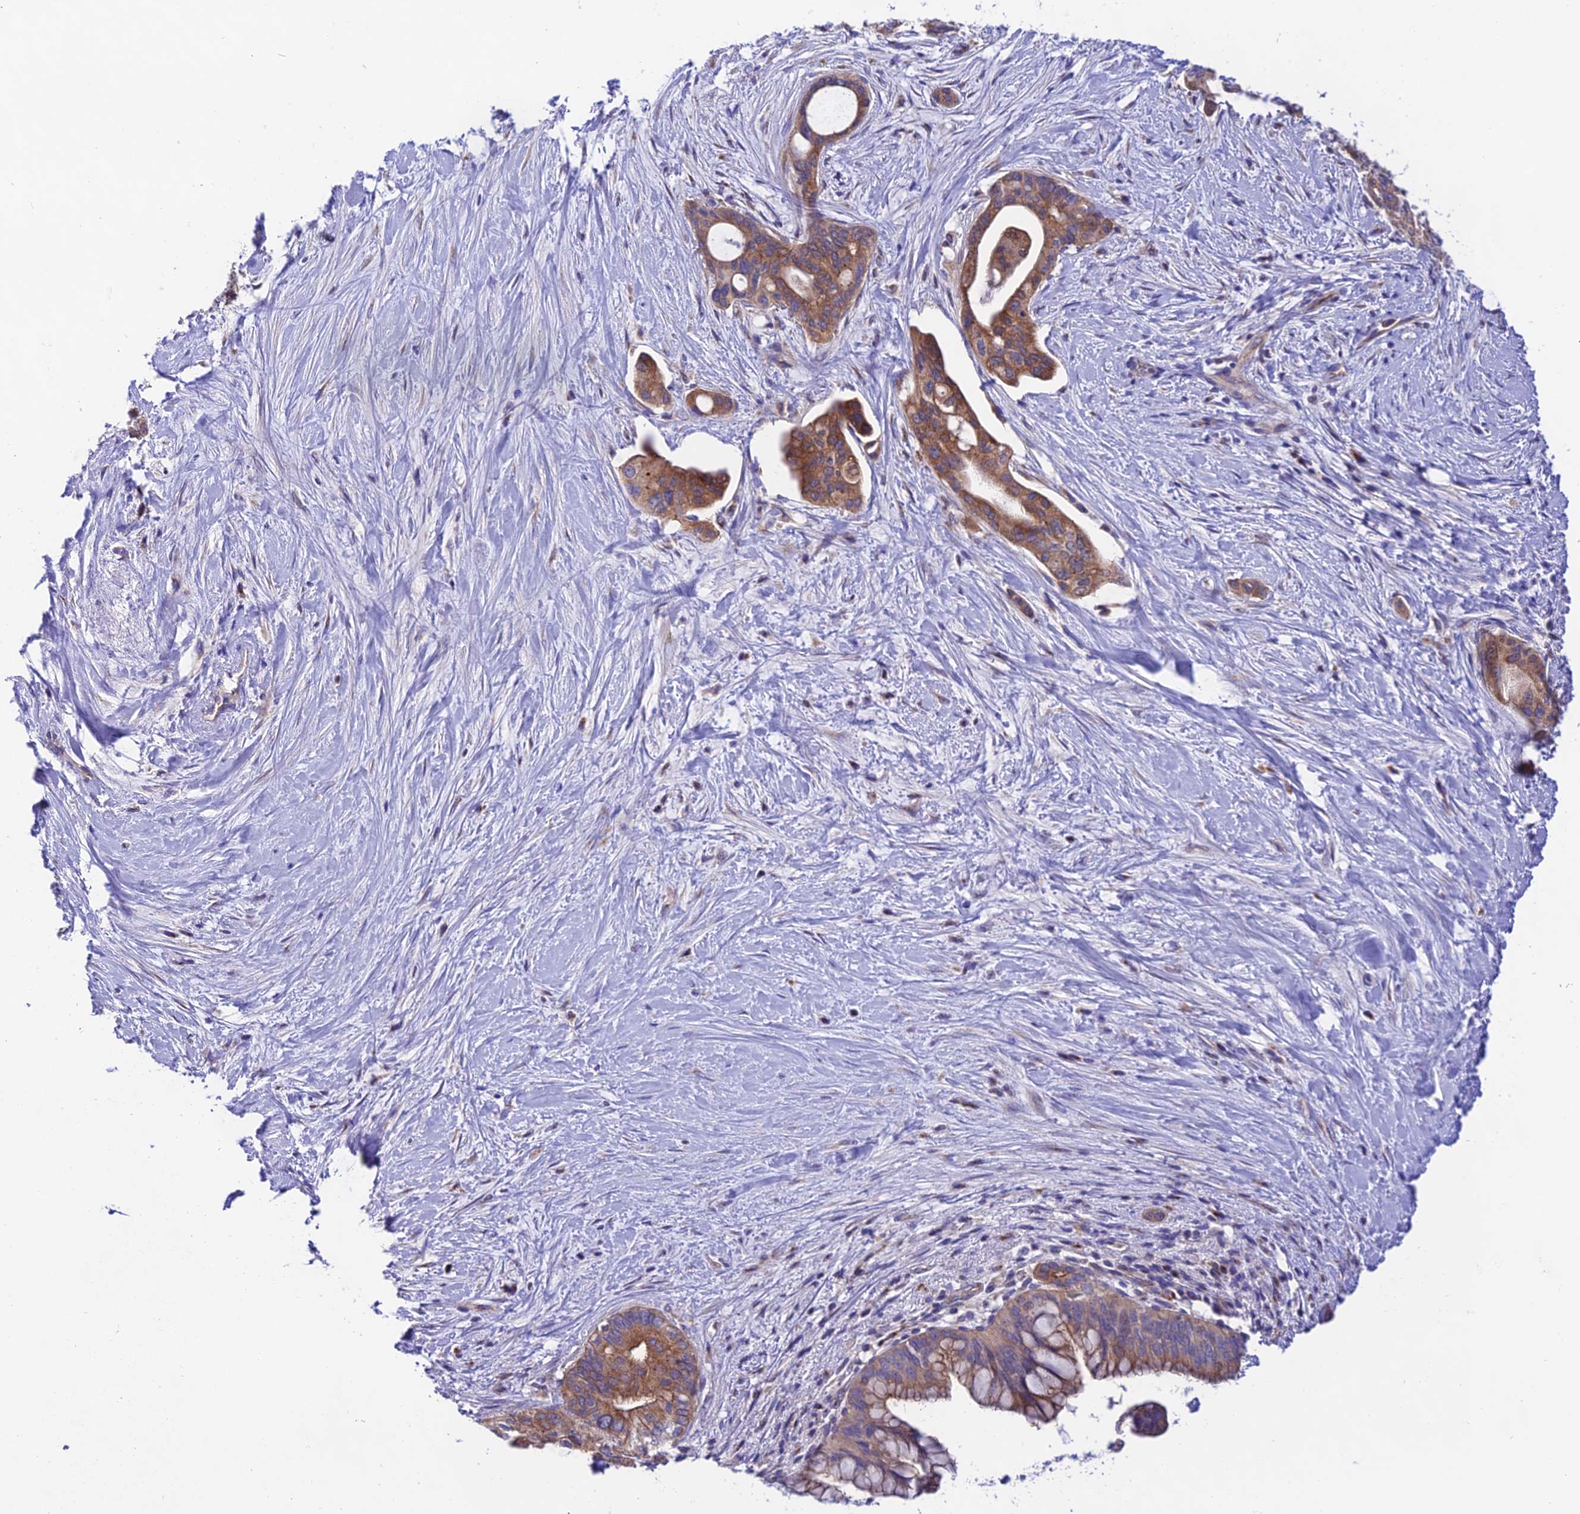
{"staining": {"intensity": "strong", "quantity": ">75%", "location": "cytoplasmic/membranous"}, "tissue": "pancreatic cancer", "cell_type": "Tumor cells", "image_type": "cancer", "snomed": [{"axis": "morphology", "description": "Adenocarcinoma, NOS"}, {"axis": "topography", "description": "Pancreas"}], "caption": "Protein expression analysis of human pancreatic cancer reveals strong cytoplasmic/membranous expression in approximately >75% of tumor cells. (brown staining indicates protein expression, while blue staining denotes nuclei).", "gene": "LACTB2", "patient": {"sex": "male", "age": 46}}